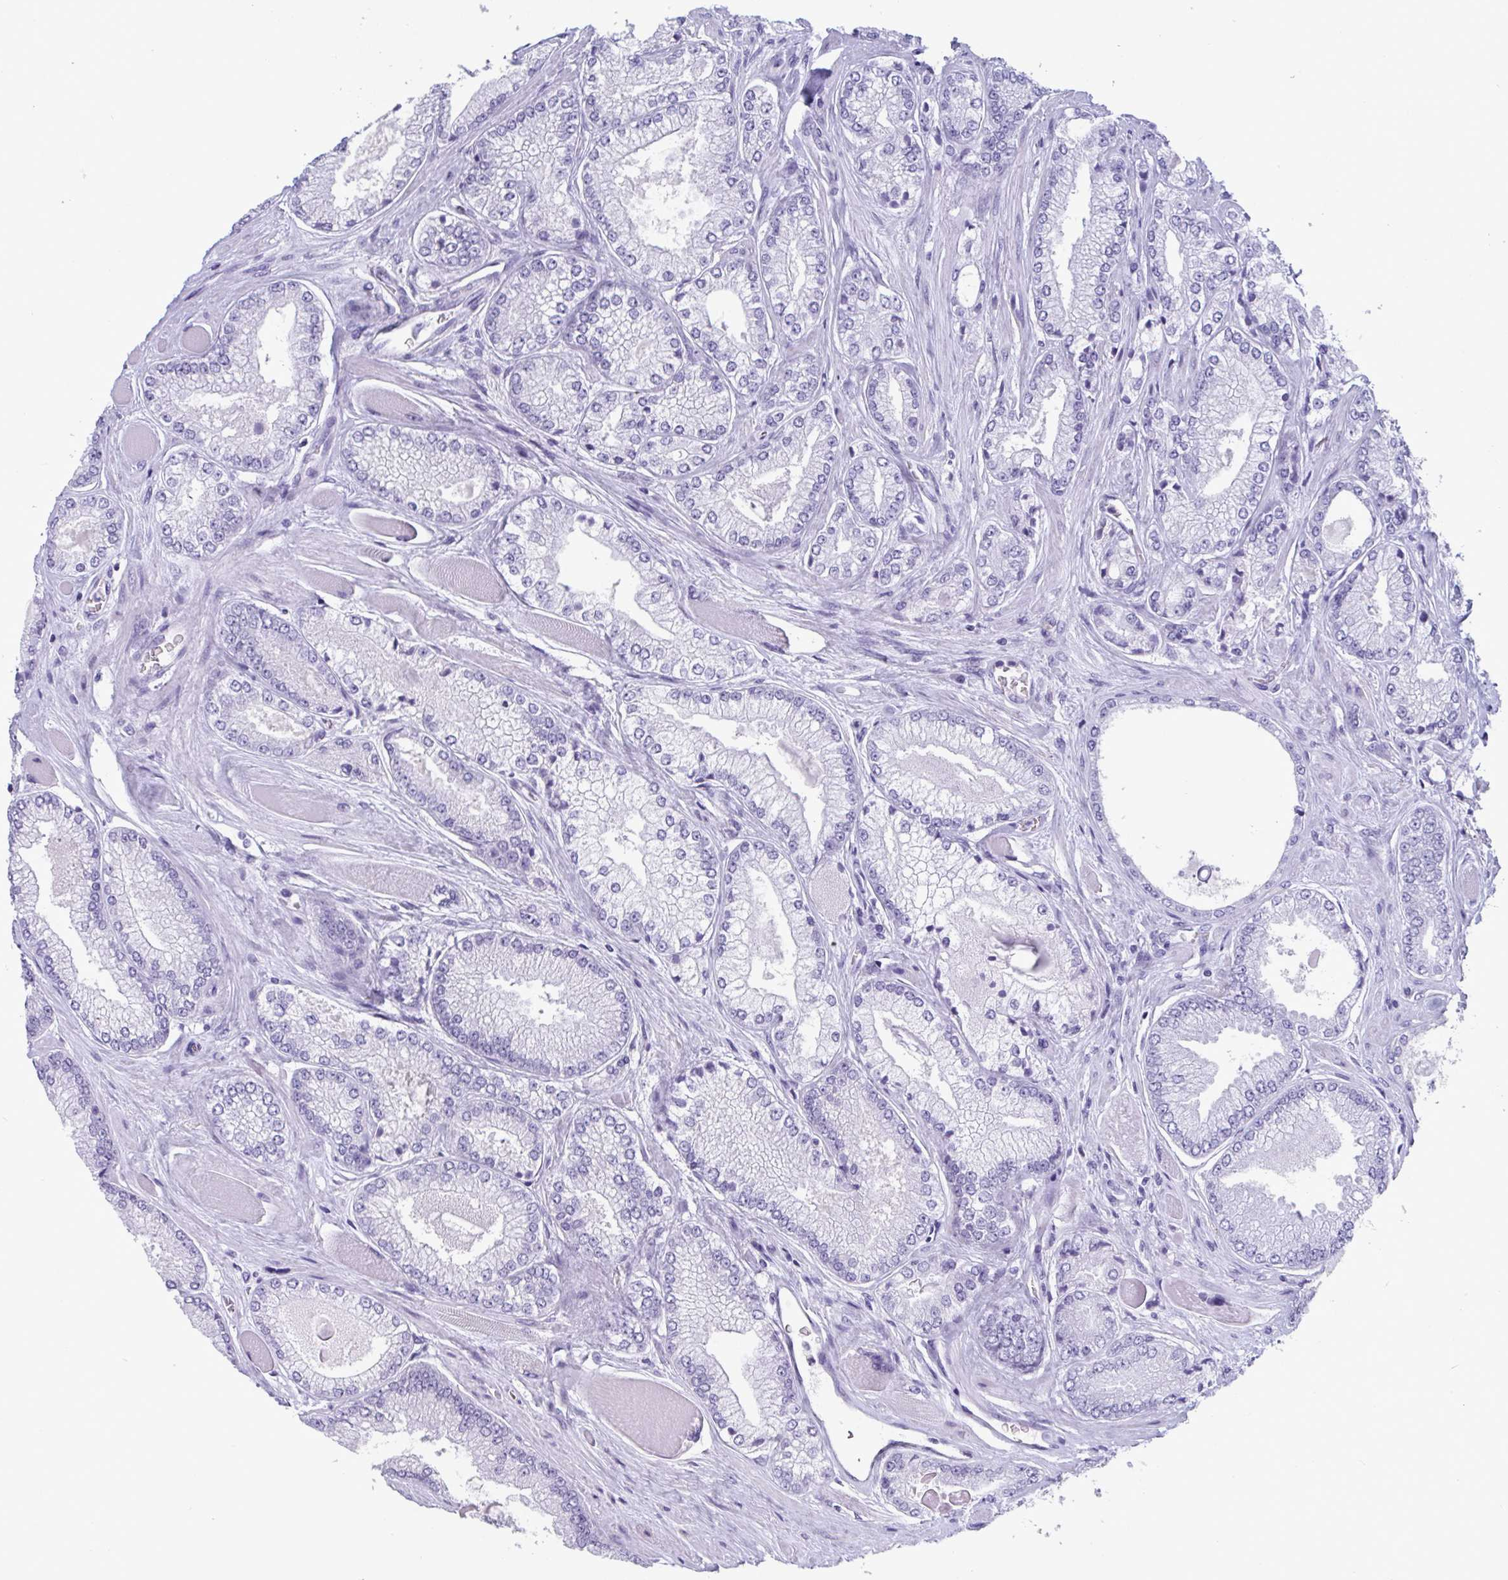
{"staining": {"intensity": "negative", "quantity": "none", "location": "none"}, "tissue": "prostate cancer", "cell_type": "Tumor cells", "image_type": "cancer", "snomed": [{"axis": "morphology", "description": "Adenocarcinoma, Low grade"}, {"axis": "topography", "description": "Prostate"}], "caption": "Immunohistochemistry micrograph of human adenocarcinoma (low-grade) (prostate) stained for a protein (brown), which displays no positivity in tumor cells.", "gene": "CDX4", "patient": {"sex": "male", "age": 67}}